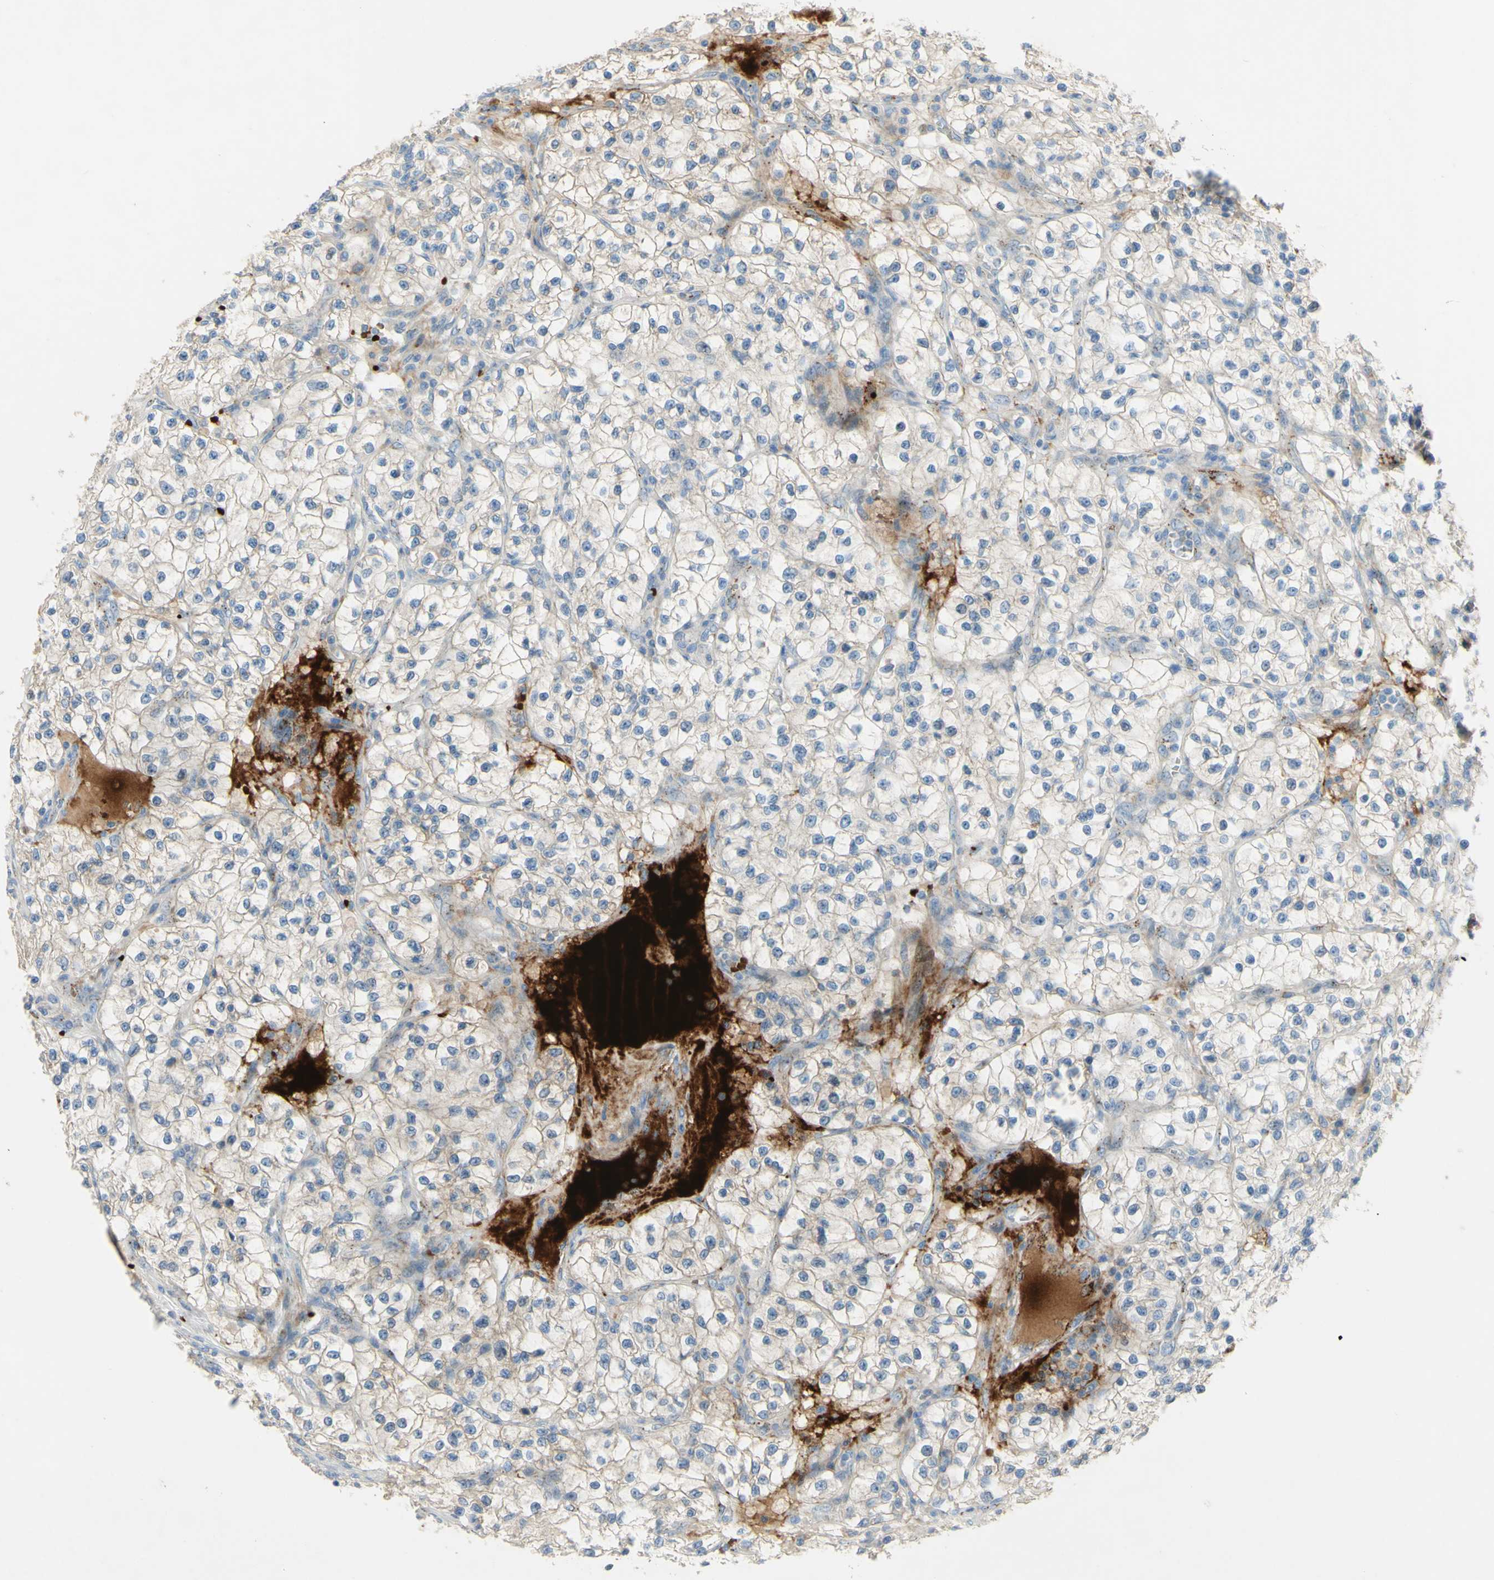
{"staining": {"intensity": "weak", "quantity": "<25%", "location": "cytoplasmic/membranous"}, "tissue": "renal cancer", "cell_type": "Tumor cells", "image_type": "cancer", "snomed": [{"axis": "morphology", "description": "Adenocarcinoma, NOS"}, {"axis": "topography", "description": "Kidney"}], "caption": "Tumor cells show no significant staining in renal cancer. The staining is performed using DAB (3,3'-diaminobenzidine) brown chromogen with nuclei counter-stained in using hematoxylin.", "gene": "GAN", "patient": {"sex": "female", "age": 57}}